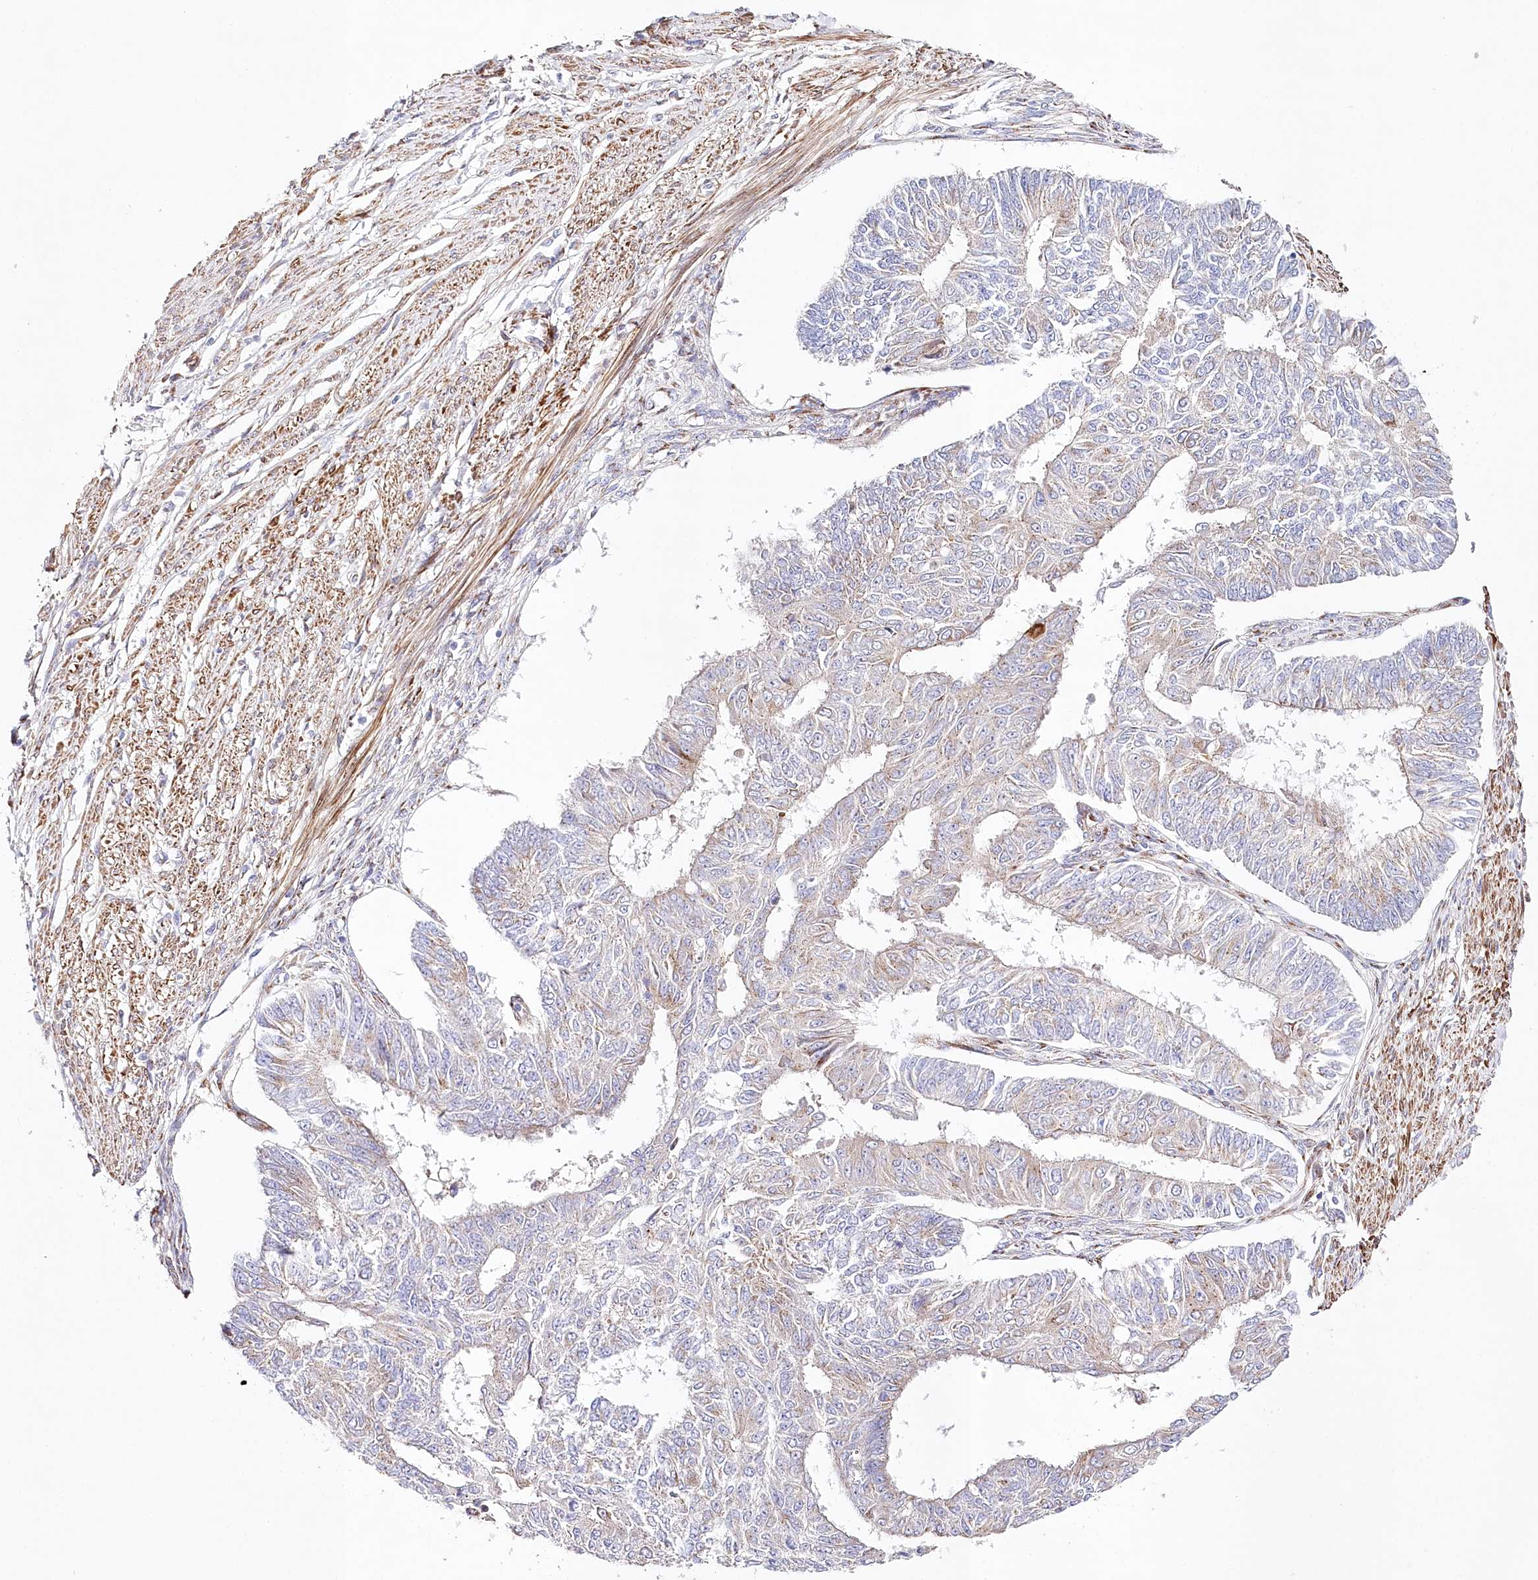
{"staining": {"intensity": "weak", "quantity": "<25%", "location": "cytoplasmic/membranous"}, "tissue": "endometrial cancer", "cell_type": "Tumor cells", "image_type": "cancer", "snomed": [{"axis": "morphology", "description": "Adenocarcinoma, NOS"}, {"axis": "topography", "description": "Endometrium"}], "caption": "This is an IHC histopathology image of human endometrial cancer (adenocarcinoma). There is no staining in tumor cells.", "gene": "ABRAXAS2", "patient": {"sex": "female", "age": 32}}